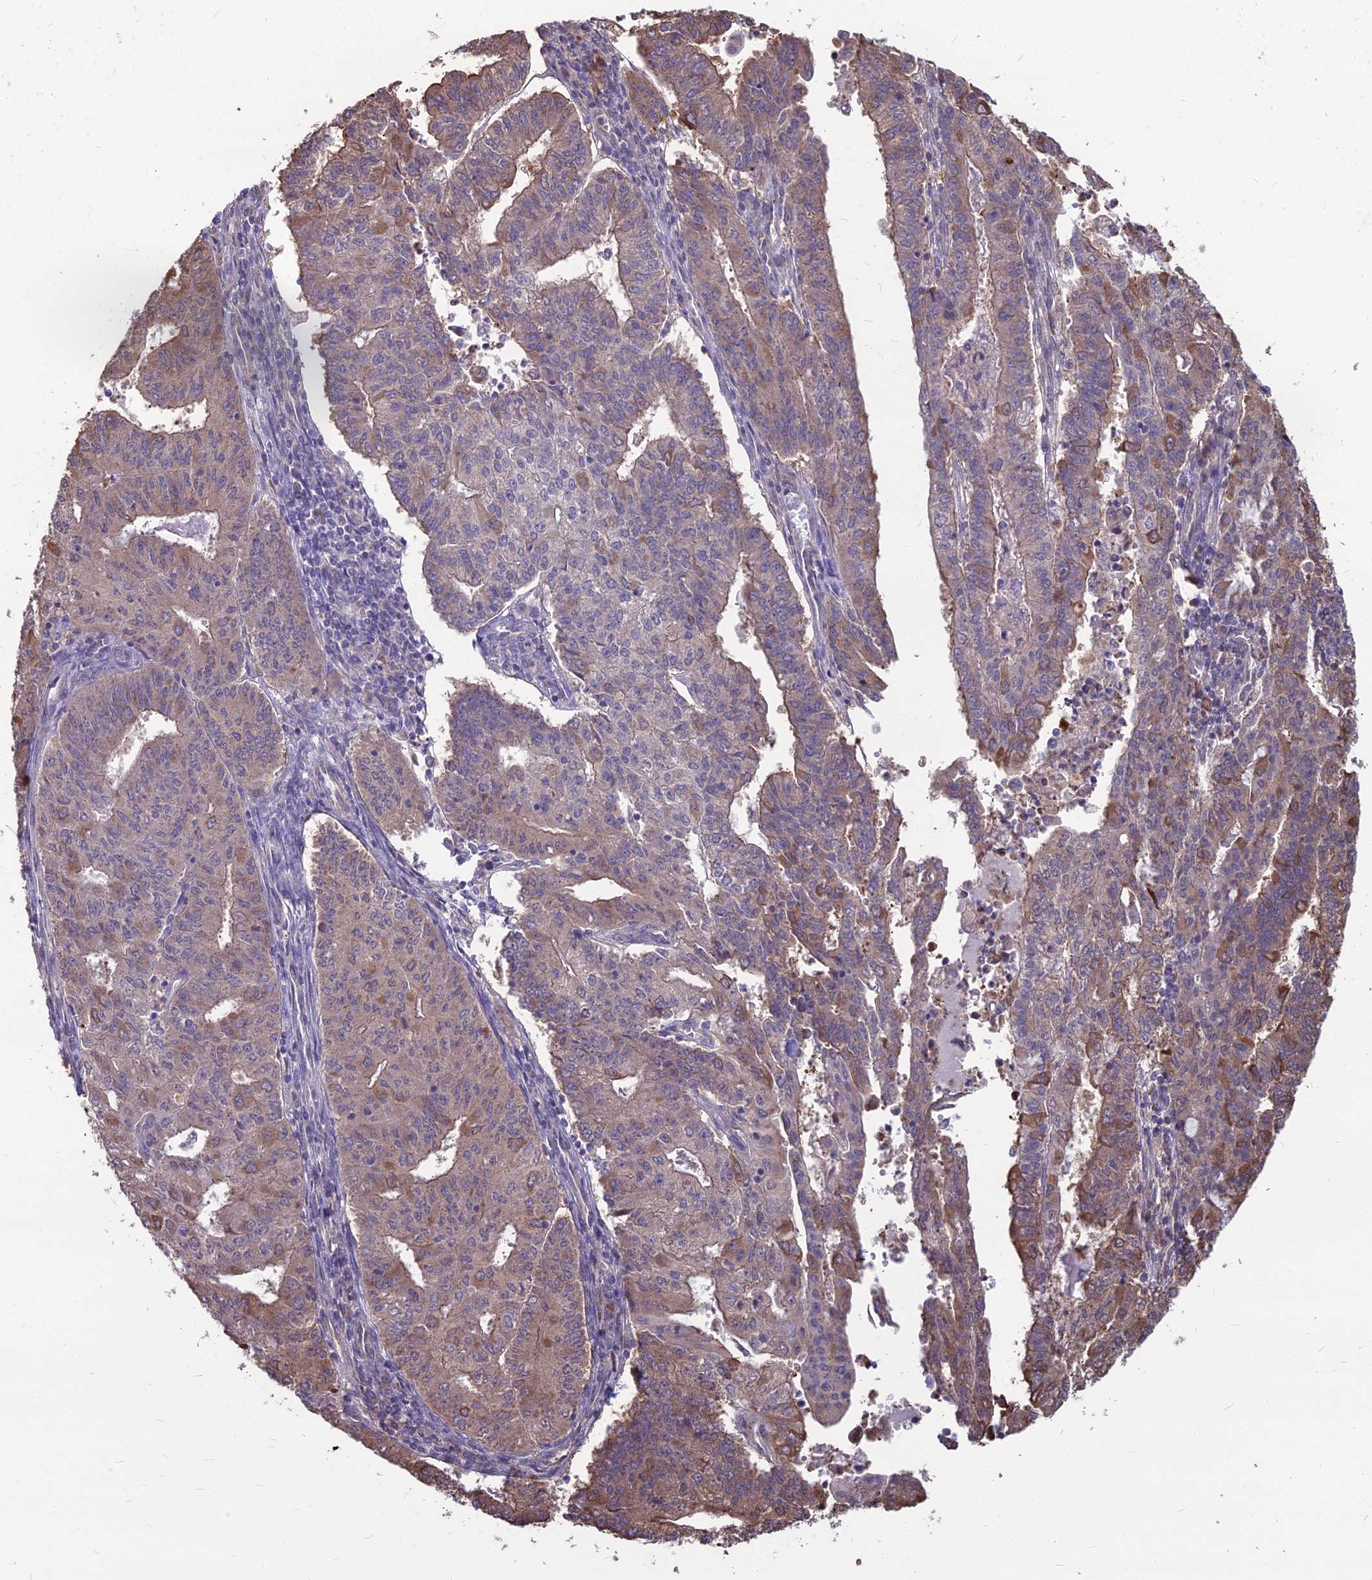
{"staining": {"intensity": "moderate", "quantity": "25%-75%", "location": "cytoplasmic/membranous"}, "tissue": "endometrial cancer", "cell_type": "Tumor cells", "image_type": "cancer", "snomed": [{"axis": "morphology", "description": "Adenocarcinoma, NOS"}, {"axis": "topography", "description": "Endometrium"}], "caption": "Tumor cells demonstrate moderate cytoplasmic/membranous staining in about 25%-75% of cells in adenocarcinoma (endometrial).", "gene": "LSM6", "patient": {"sex": "female", "age": 59}}